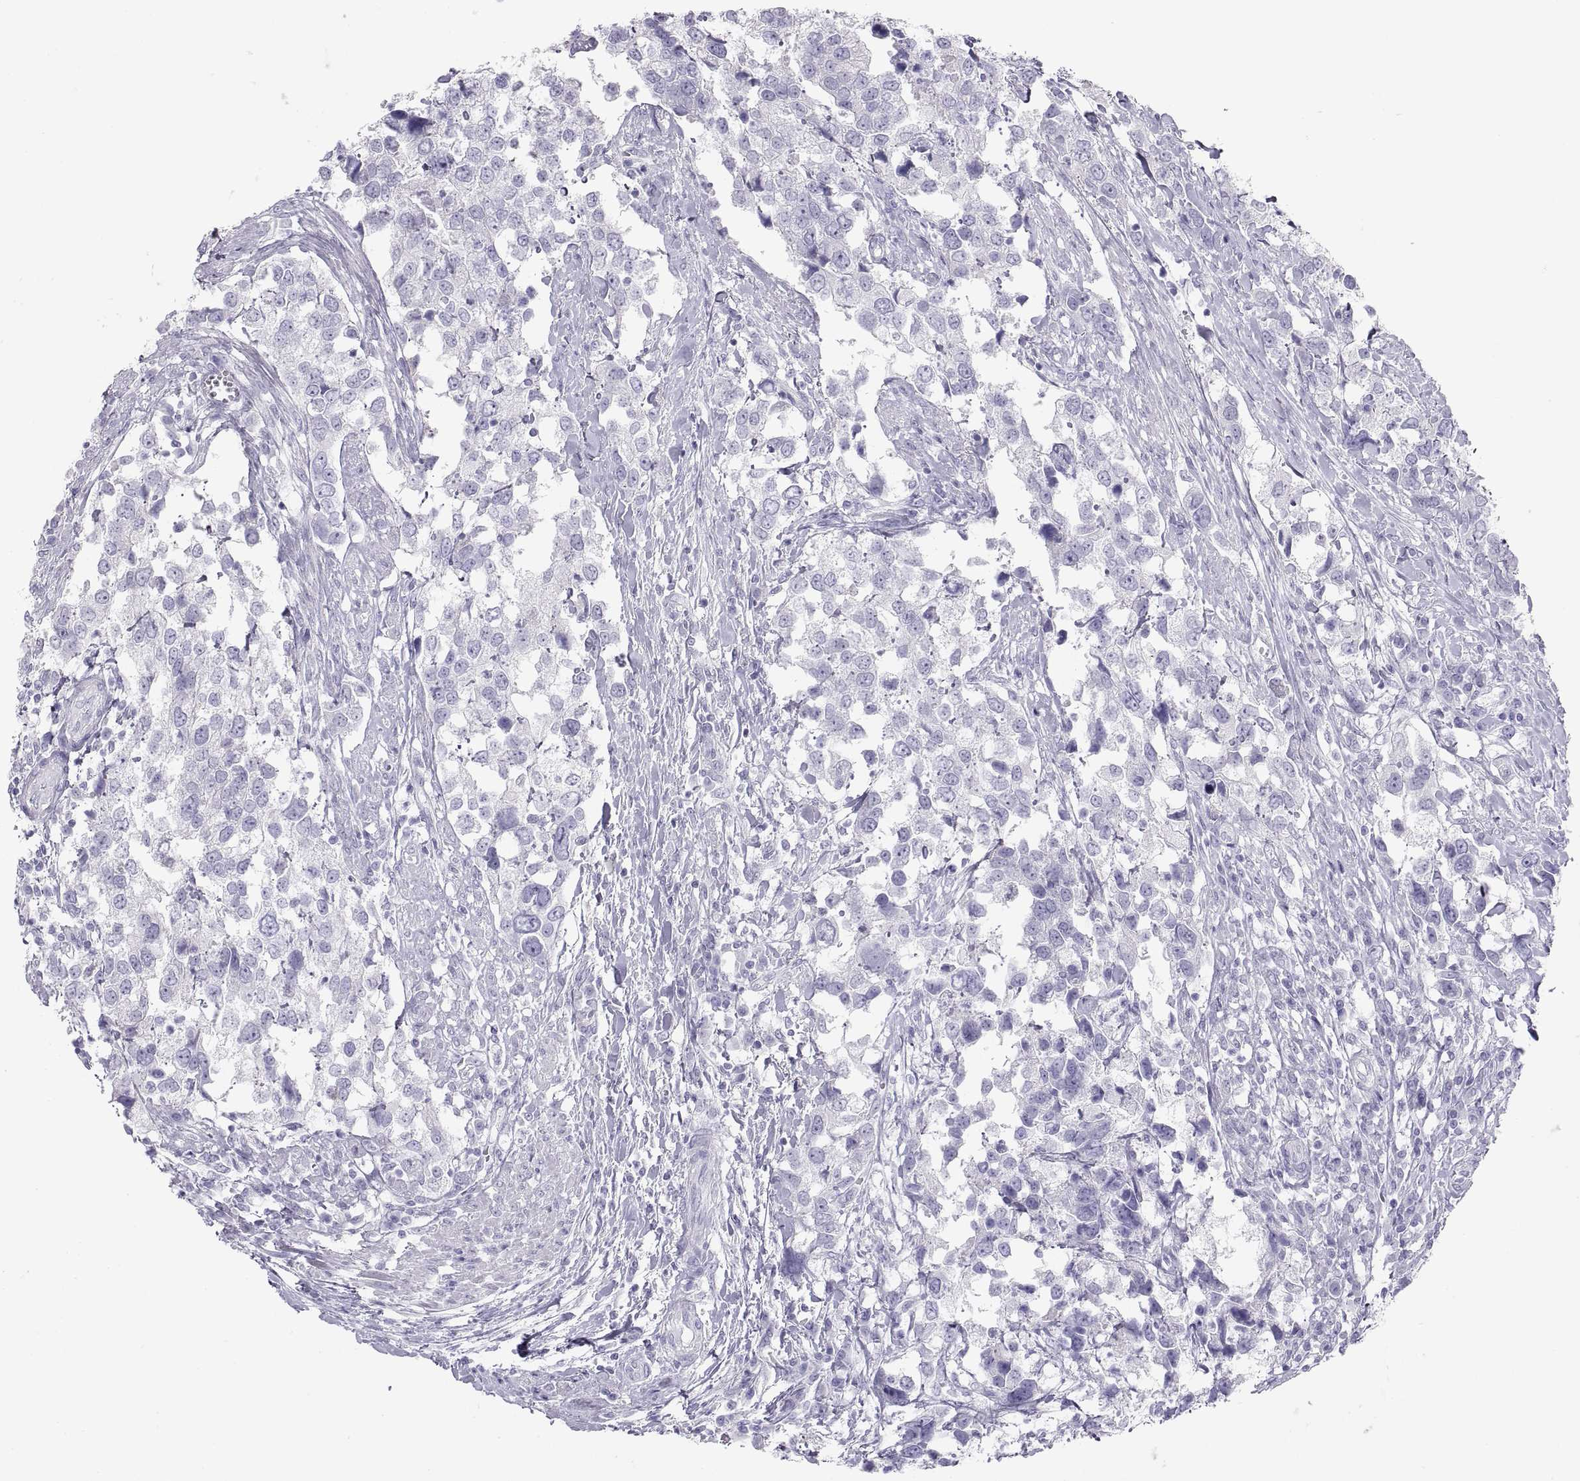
{"staining": {"intensity": "negative", "quantity": "none", "location": "none"}, "tissue": "urothelial cancer", "cell_type": "Tumor cells", "image_type": "cancer", "snomed": [{"axis": "morphology", "description": "Urothelial carcinoma, NOS"}, {"axis": "morphology", "description": "Urothelial carcinoma, High grade"}, {"axis": "topography", "description": "Urinary bladder"}], "caption": "Immunohistochemical staining of transitional cell carcinoma exhibits no significant positivity in tumor cells.", "gene": "SEMG1", "patient": {"sex": "male", "age": 63}}